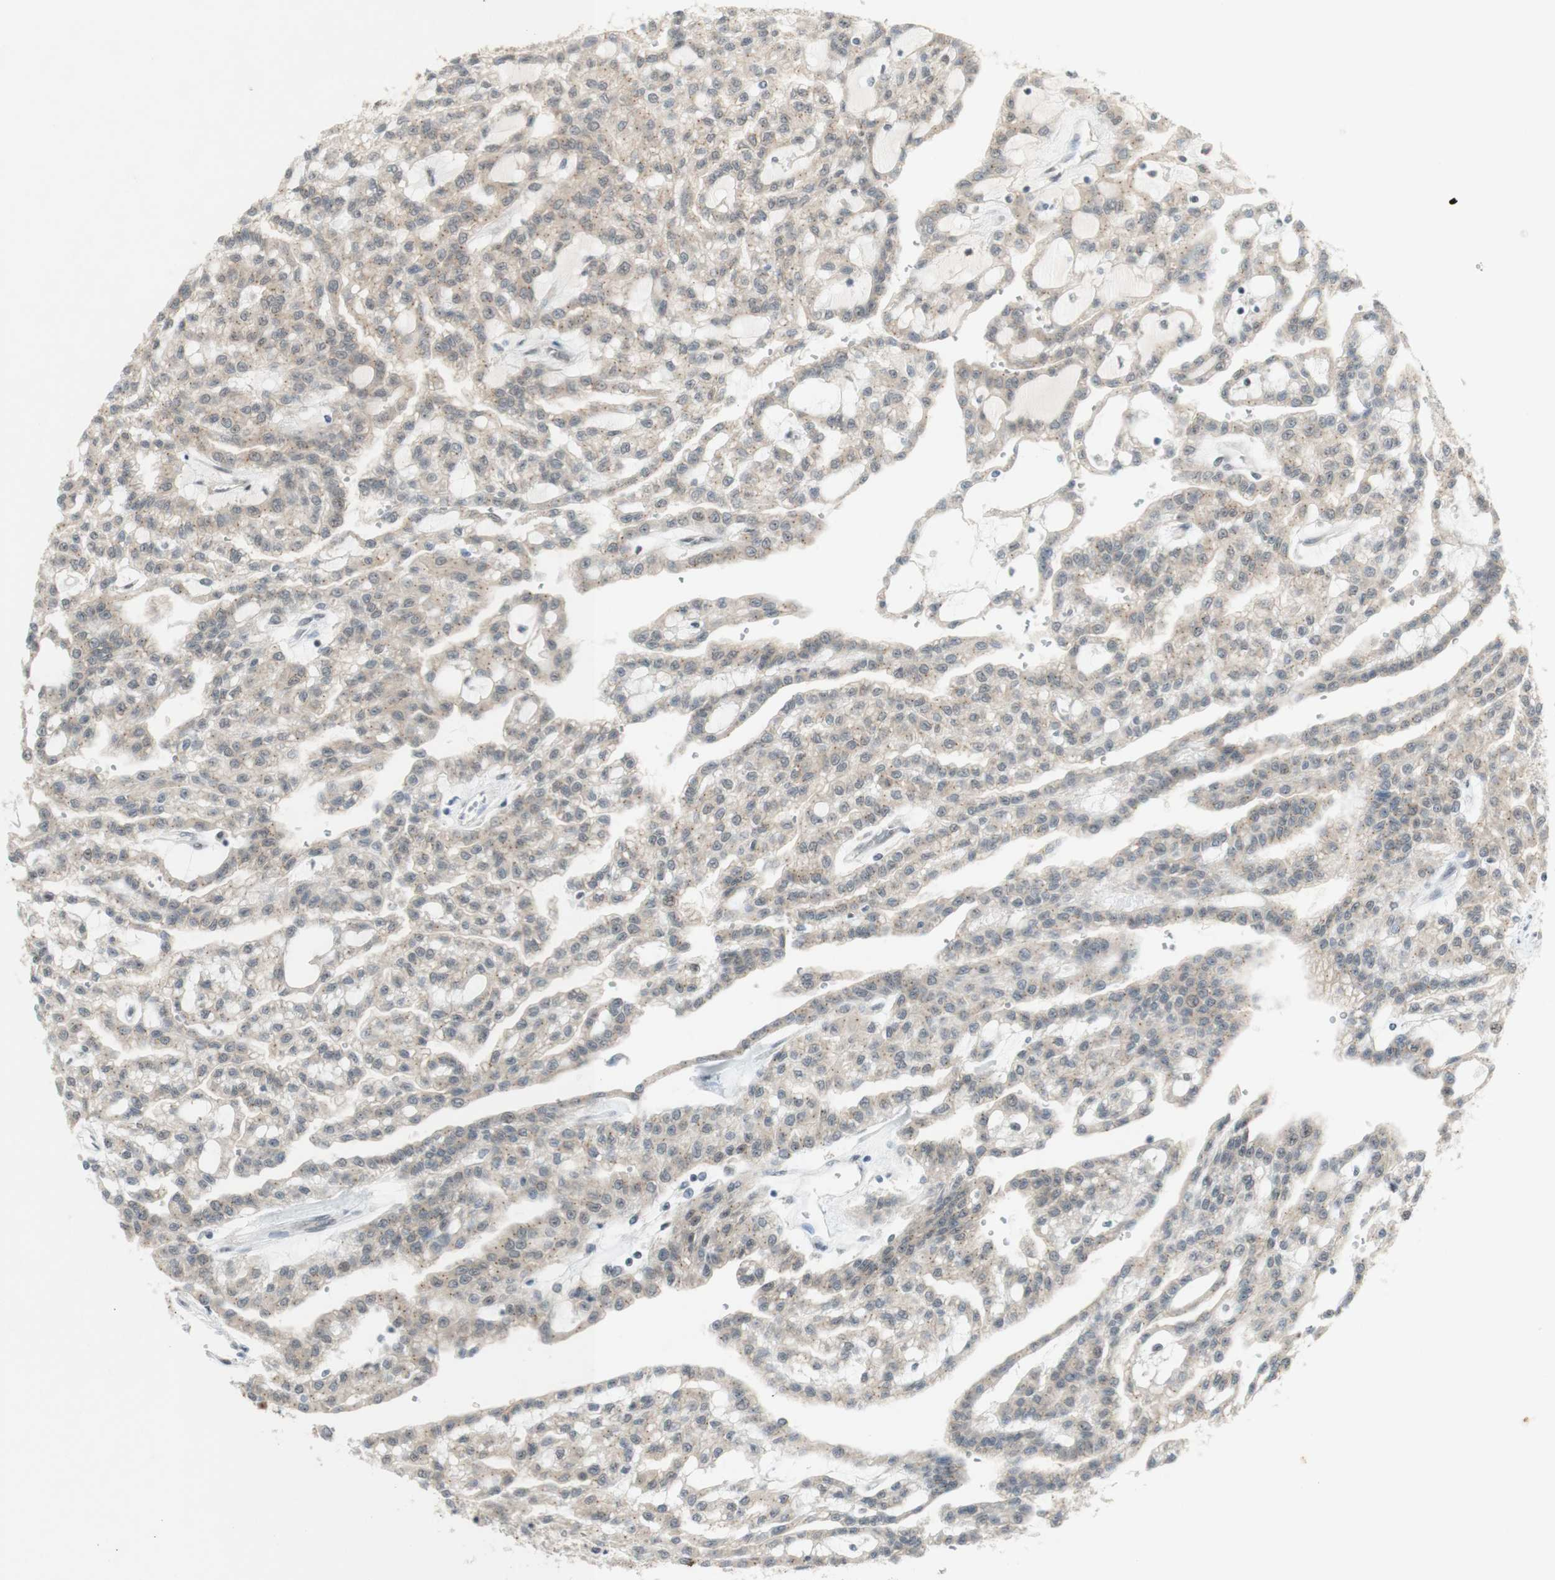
{"staining": {"intensity": "weak", "quantity": ">75%", "location": "cytoplasmic/membranous"}, "tissue": "renal cancer", "cell_type": "Tumor cells", "image_type": "cancer", "snomed": [{"axis": "morphology", "description": "Adenocarcinoma, NOS"}, {"axis": "topography", "description": "Kidney"}], "caption": "Brown immunohistochemical staining in renal cancer (adenocarcinoma) demonstrates weak cytoplasmic/membranous staining in approximately >75% of tumor cells.", "gene": "CYLD", "patient": {"sex": "male", "age": 63}}